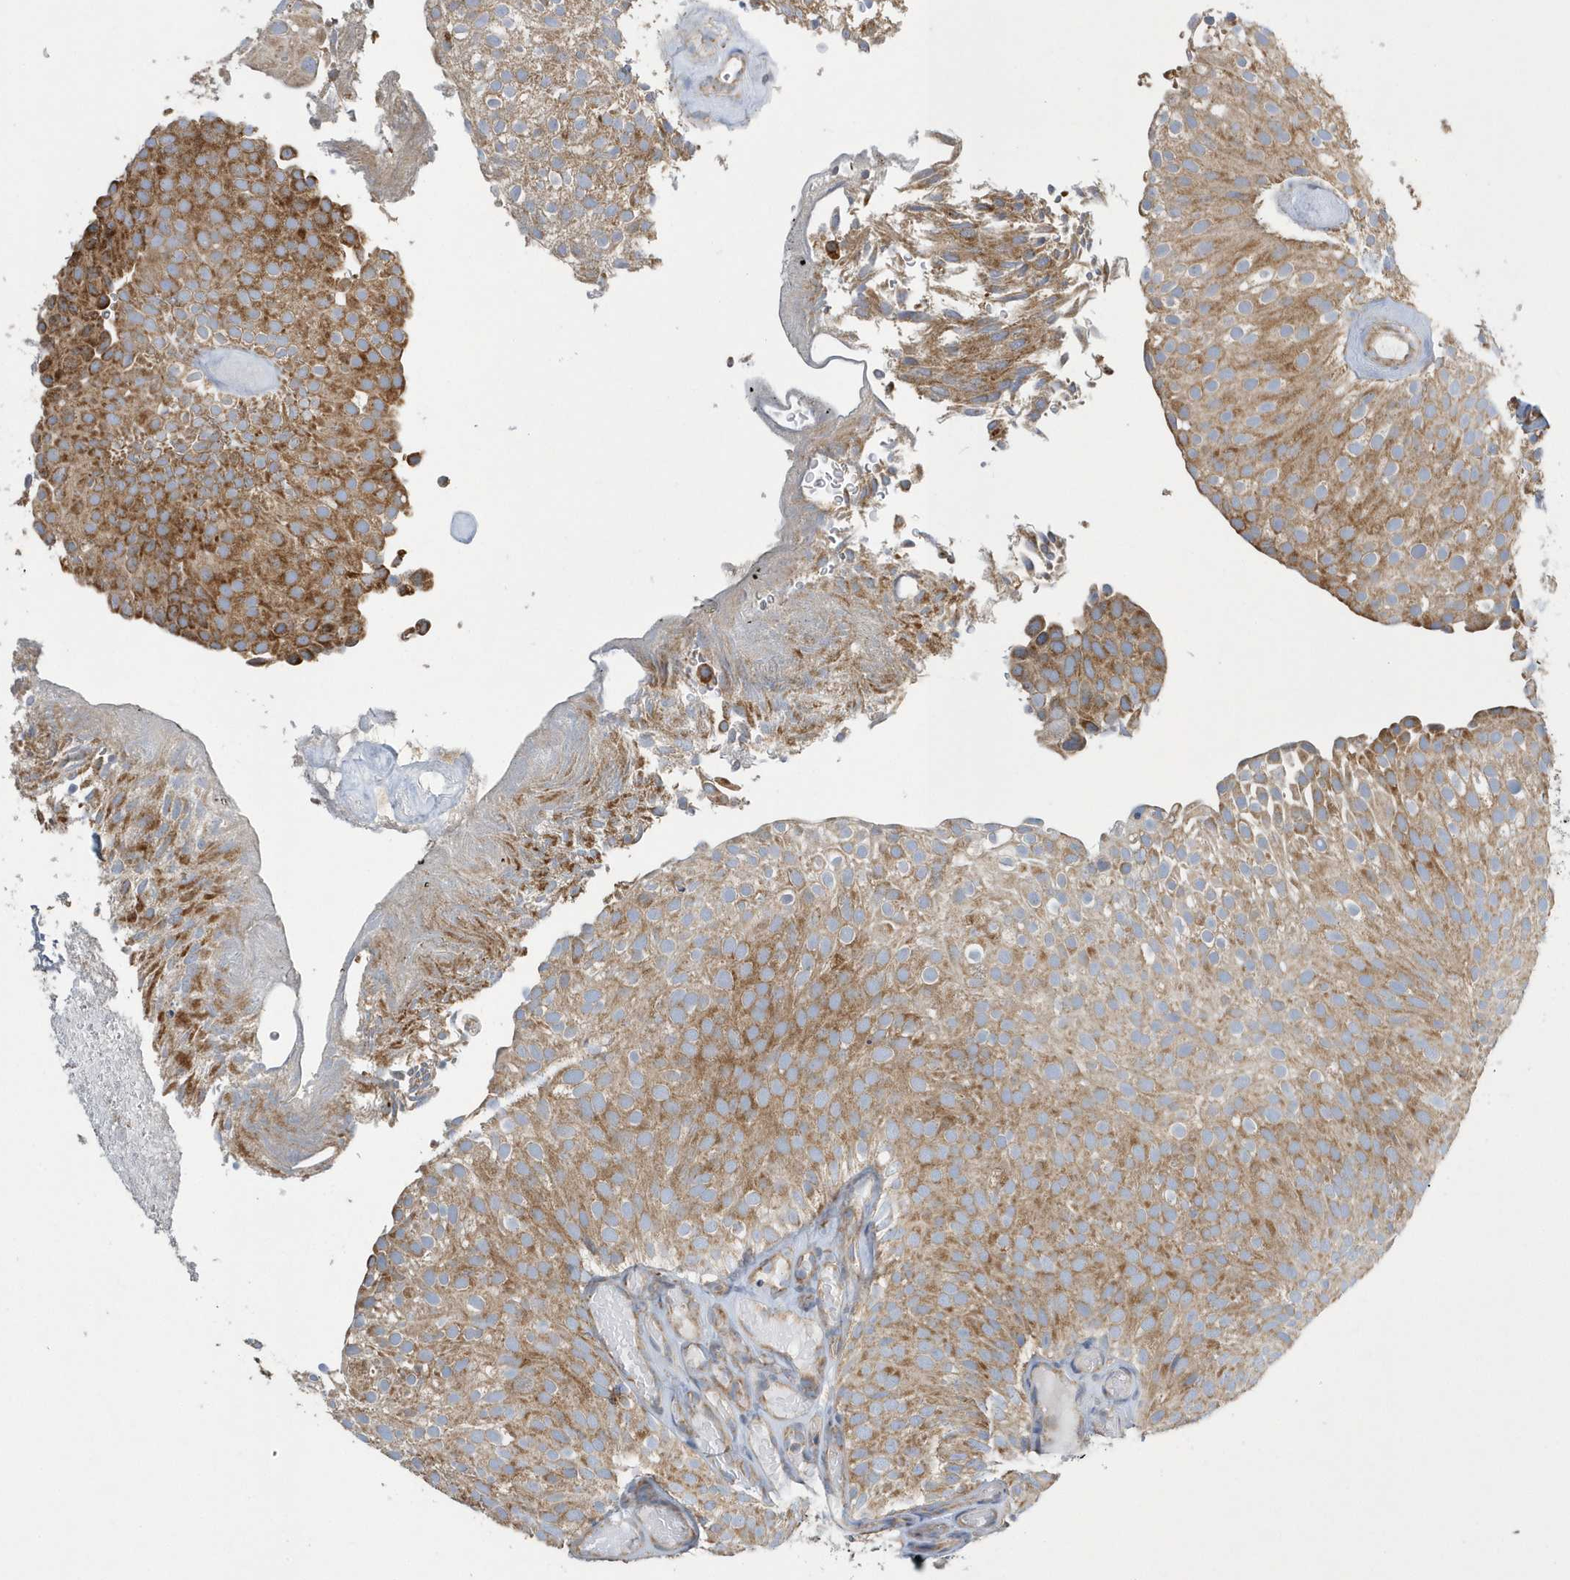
{"staining": {"intensity": "moderate", "quantity": ">75%", "location": "cytoplasmic/membranous"}, "tissue": "urothelial cancer", "cell_type": "Tumor cells", "image_type": "cancer", "snomed": [{"axis": "morphology", "description": "Urothelial carcinoma, Low grade"}, {"axis": "topography", "description": "Urinary bladder"}], "caption": "Urothelial cancer stained with a protein marker shows moderate staining in tumor cells.", "gene": "SPATA5", "patient": {"sex": "male", "age": 78}}